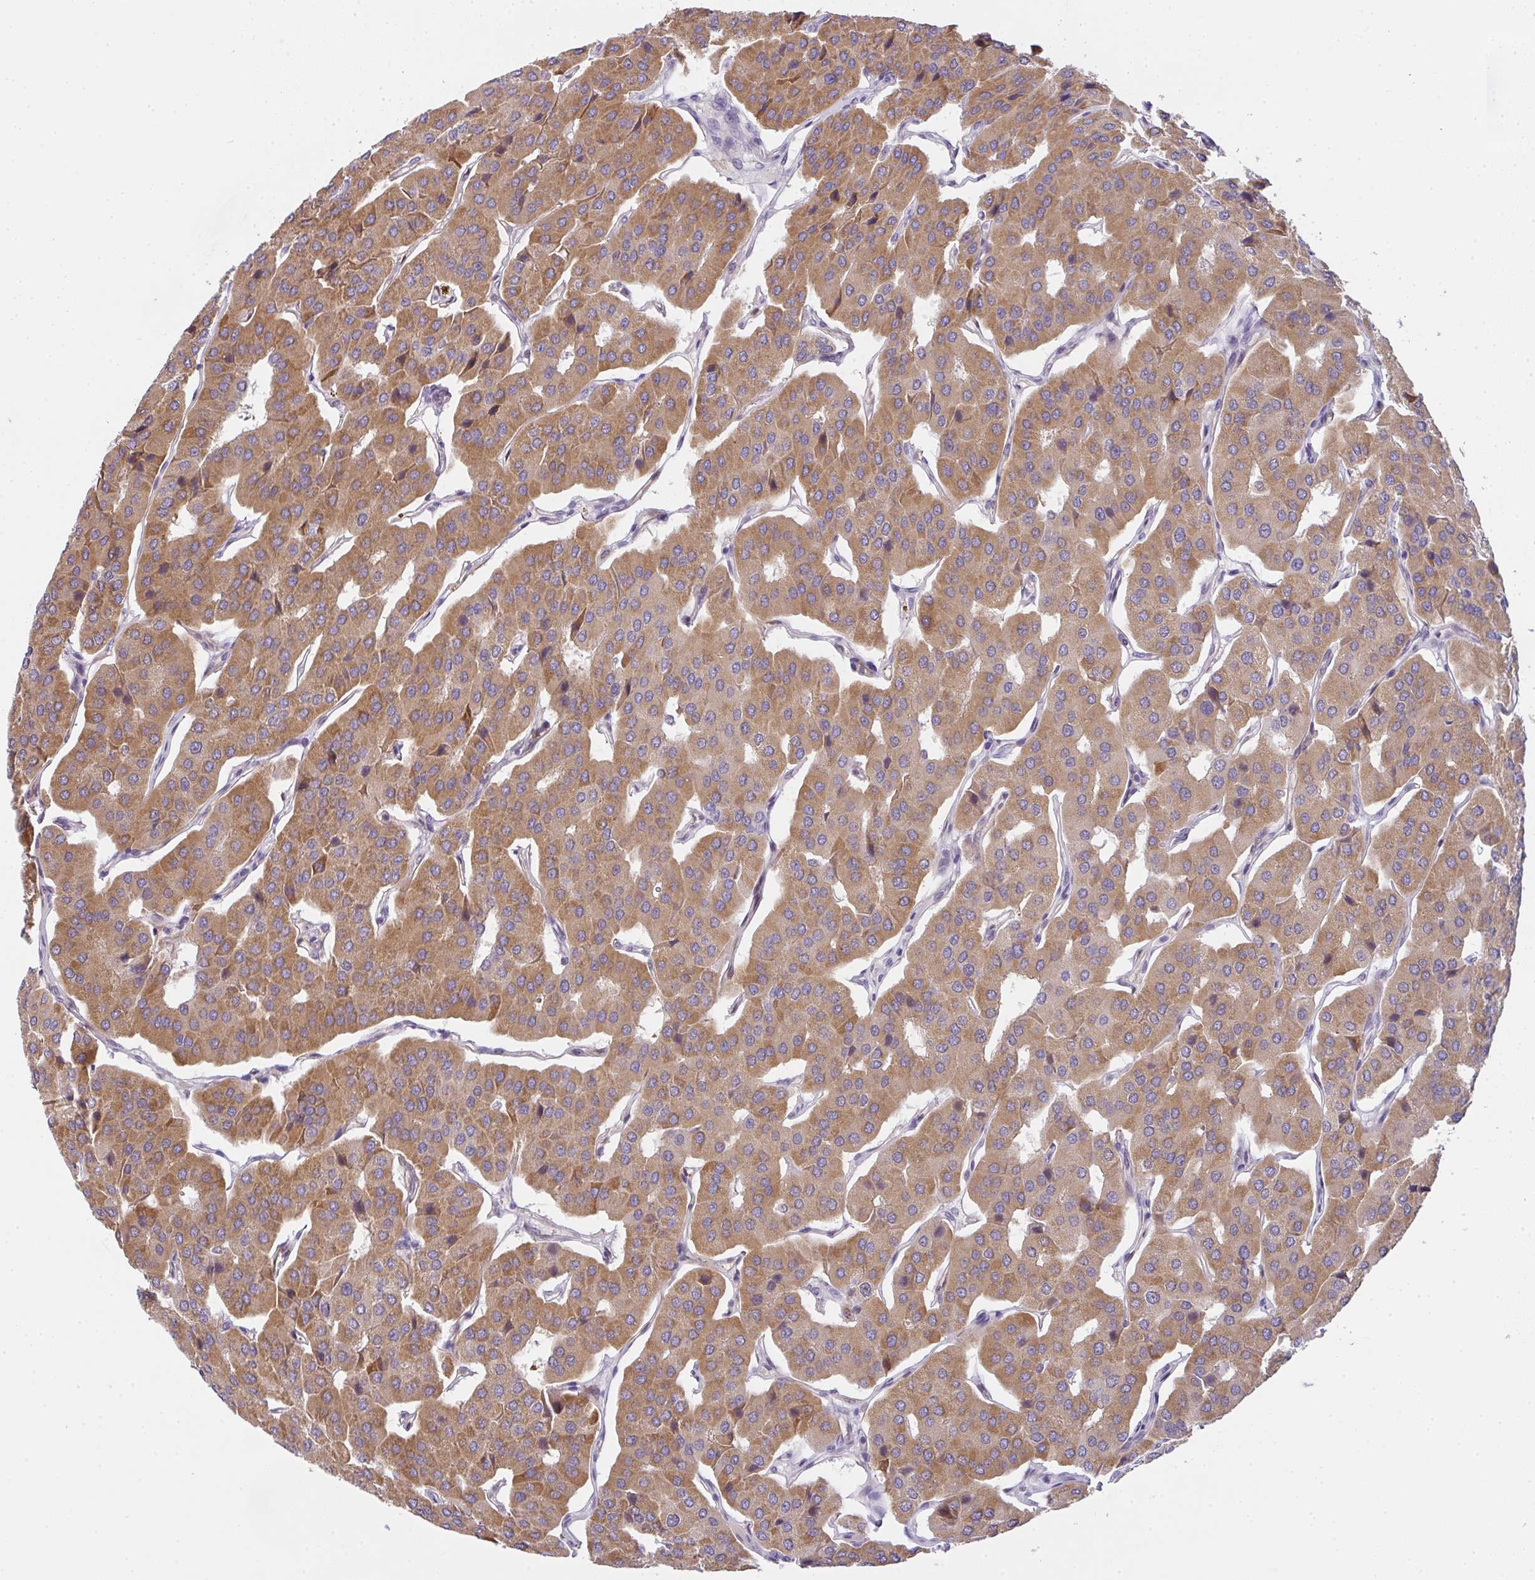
{"staining": {"intensity": "moderate", "quantity": ">75%", "location": "cytoplasmic/membranous"}, "tissue": "parathyroid gland", "cell_type": "Glandular cells", "image_type": "normal", "snomed": [{"axis": "morphology", "description": "Normal tissue, NOS"}, {"axis": "morphology", "description": "Adenoma, NOS"}, {"axis": "topography", "description": "Parathyroid gland"}], "caption": "High-power microscopy captured an immunohistochemistry (IHC) histopathology image of unremarkable parathyroid gland, revealing moderate cytoplasmic/membranous expression in about >75% of glandular cells. (DAB (3,3'-diaminobenzidine) IHC with brightfield microscopy, high magnification).", "gene": "COX7B", "patient": {"sex": "female", "age": 86}}